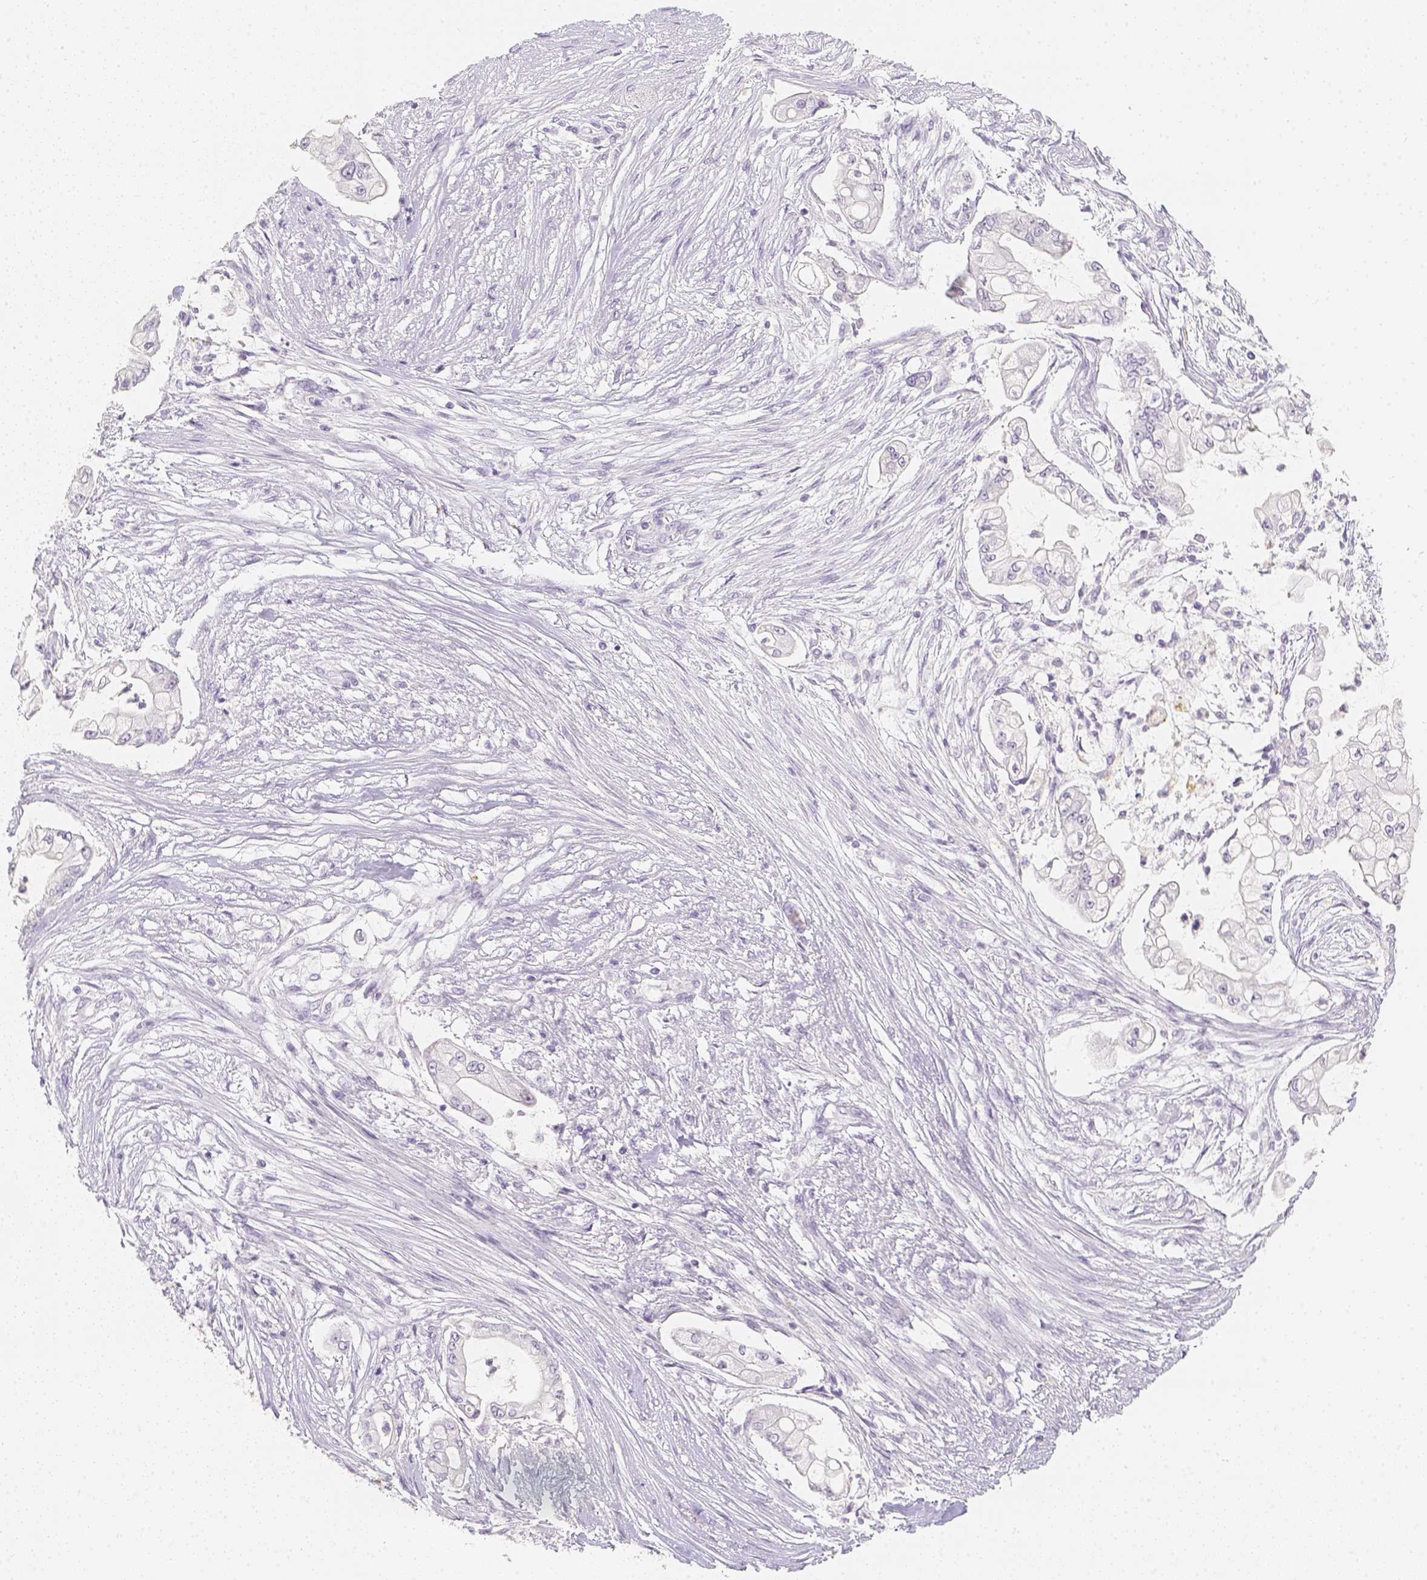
{"staining": {"intensity": "negative", "quantity": "none", "location": "none"}, "tissue": "pancreatic cancer", "cell_type": "Tumor cells", "image_type": "cancer", "snomed": [{"axis": "morphology", "description": "Adenocarcinoma, NOS"}, {"axis": "topography", "description": "Pancreas"}], "caption": "Tumor cells are negative for brown protein staining in adenocarcinoma (pancreatic).", "gene": "SLC18A1", "patient": {"sex": "female", "age": 69}}